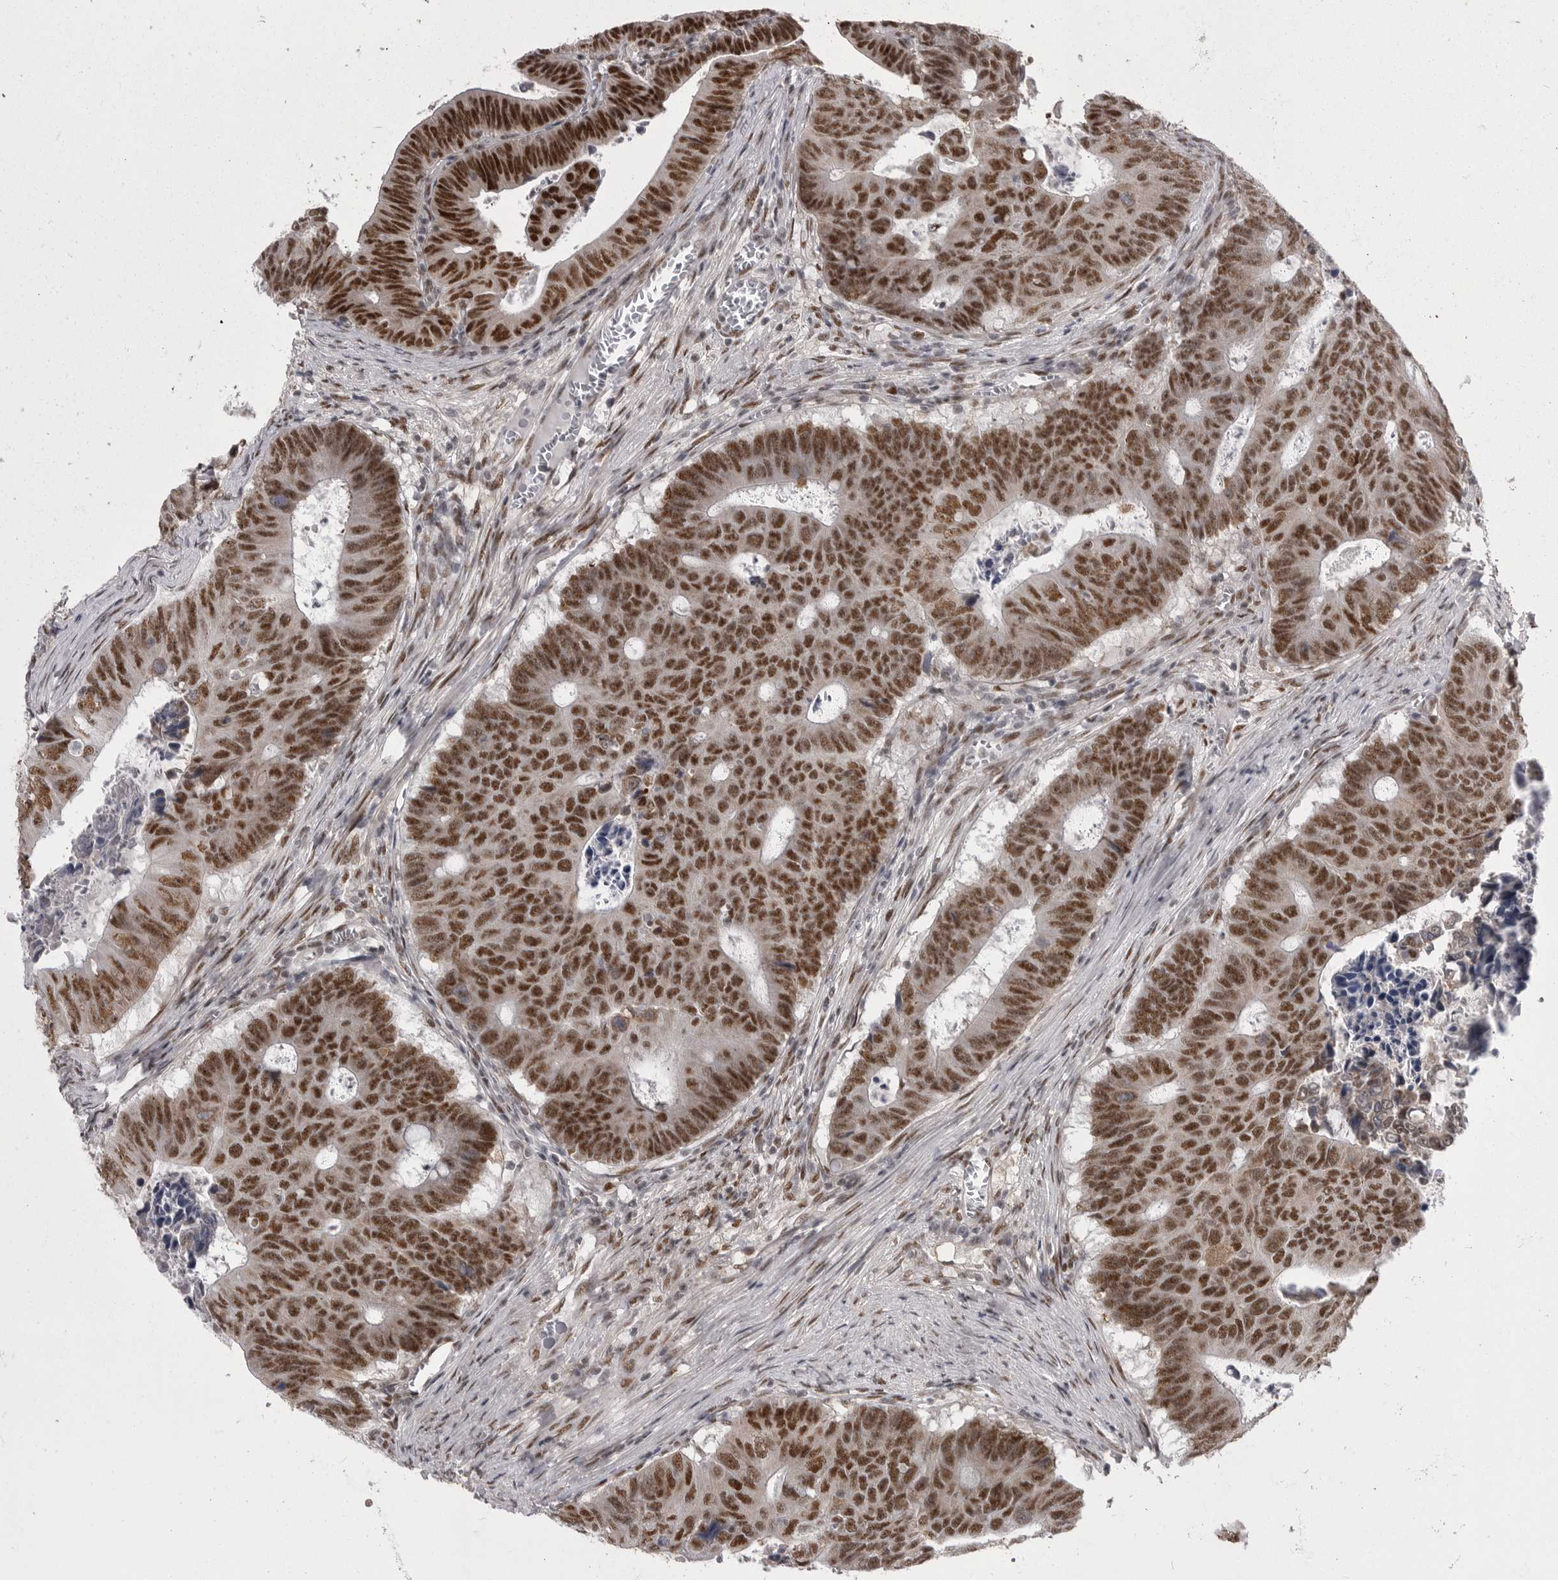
{"staining": {"intensity": "strong", "quantity": ">75%", "location": "nuclear"}, "tissue": "colorectal cancer", "cell_type": "Tumor cells", "image_type": "cancer", "snomed": [{"axis": "morphology", "description": "Adenocarcinoma, NOS"}, {"axis": "topography", "description": "Colon"}], "caption": "An immunohistochemistry photomicrograph of neoplastic tissue is shown. Protein staining in brown labels strong nuclear positivity in colorectal cancer (adenocarcinoma) within tumor cells.", "gene": "MEPCE", "patient": {"sex": "male", "age": 87}}